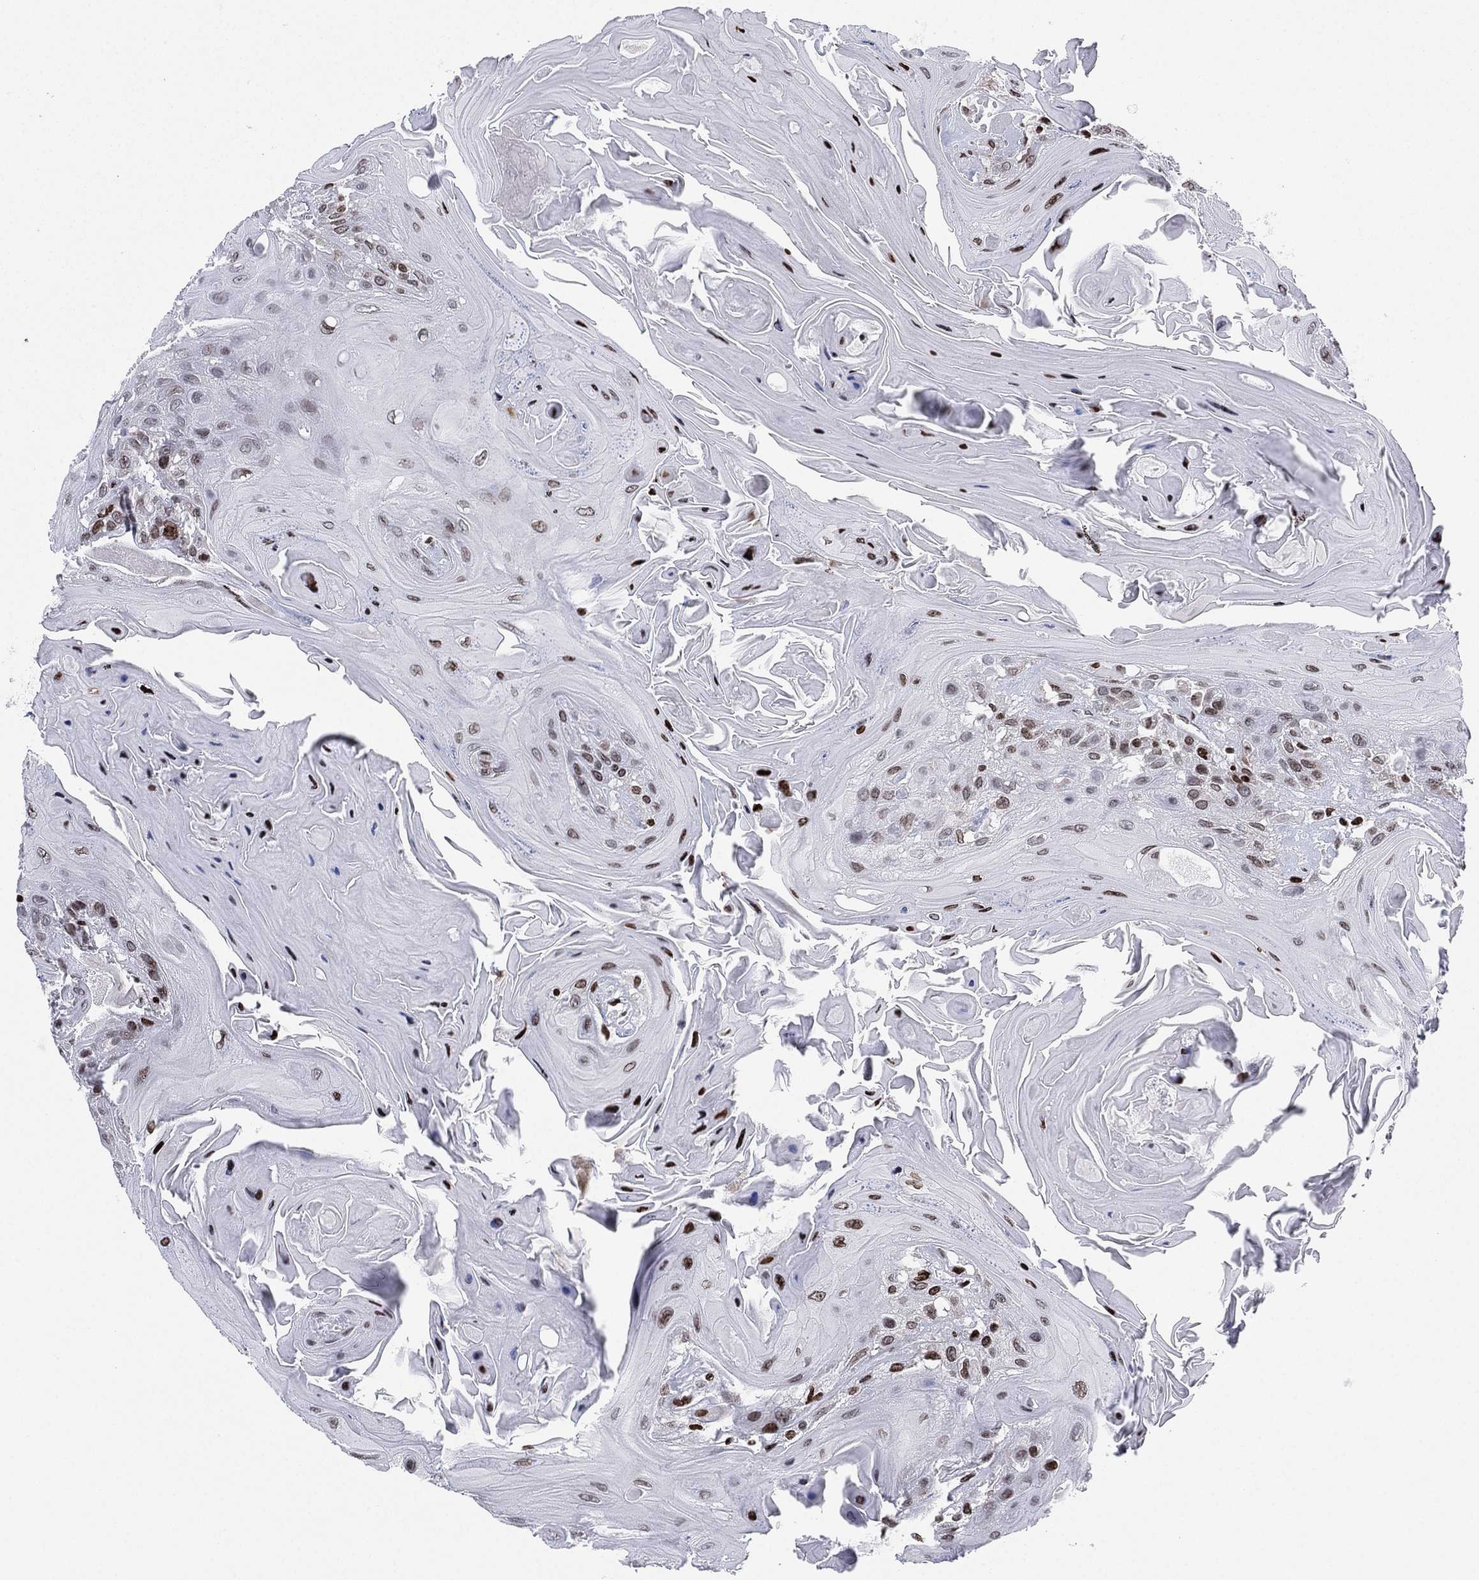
{"staining": {"intensity": "moderate", "quantity": "25%-75%", "location": "nuclear"}, "tissue": "head and neck cancer", "cell_type": "Tumor cells", "image_type": "cancer", "snomed": [{"axis": "morphology", "description": "Squamous cell carcinoma, NOS"}, {"axis": "topography", "description": "Head-Neck"}], "caption": "IHC of human squamous cell carcinoma (head and neck) exhibits medium levels of moderate nuclear expression in approximately 25%-75% of tumor cells. (brown staining indicates protein expression, while blue staining denotes nuclei).", "gene": "MFSD14A", "patient": {"sex": "female", "age": 59}}